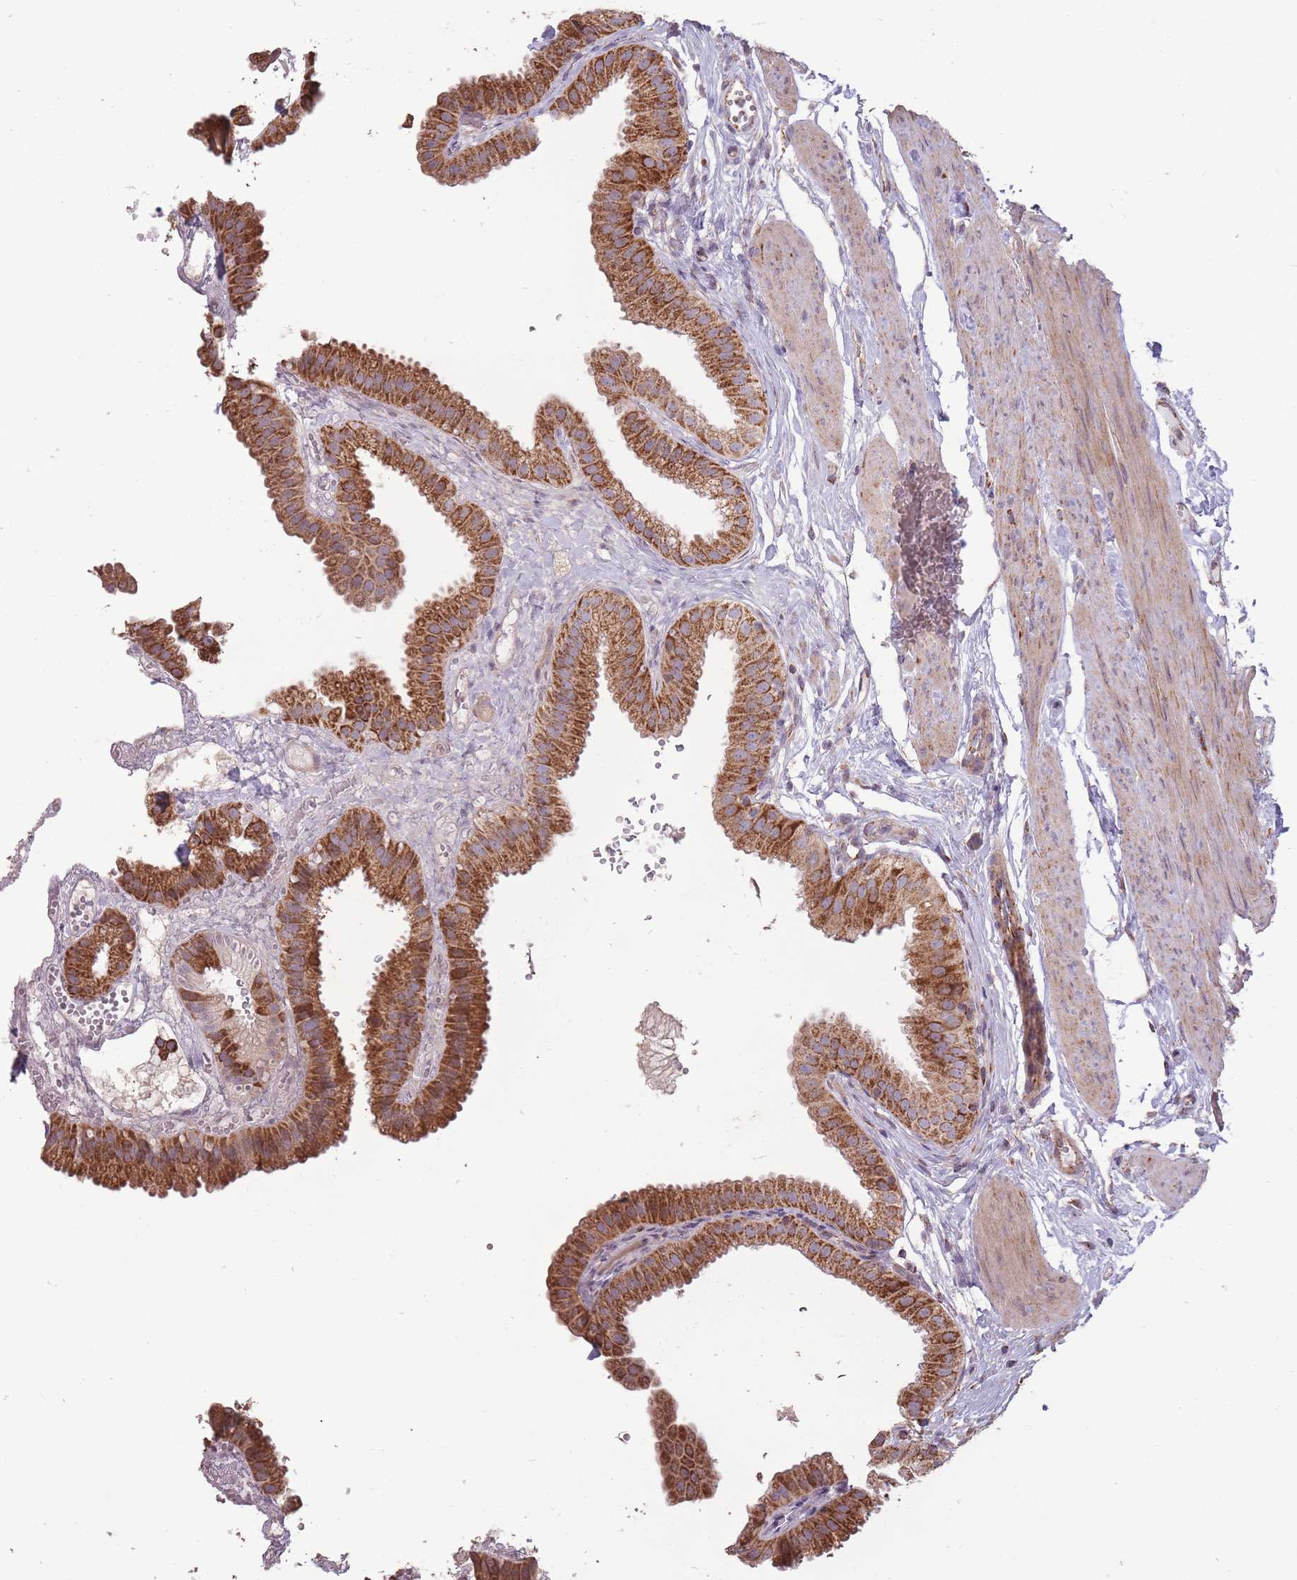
{"staining": {"intensity": "strong", "quantity": "25%-75%", "location": "cytoplasmic/membranous"}, "tissue": "gallbladder", "cell_type": "Glandular cells", "image_type": "normal", "snomed": [{"axis": "morphology", "description": "Normal tissue, NOS"}, {"axis": "topography", "description": "Gallbladder"}], "caption": "The micrograph shows immunohistochemical staining of unremarkable gallbladder. There is strong cytoplasmic/membranous staining is identified in about 25%-75% of glandular cells. Using DAB (3,3'-diaminobenzidine) (brown) and hematoxylin (blue) stains, captured at high magnification using brightfield microscopy.", "gene": "CNOT8", "patient": {"sex": "female", "age": 61}}